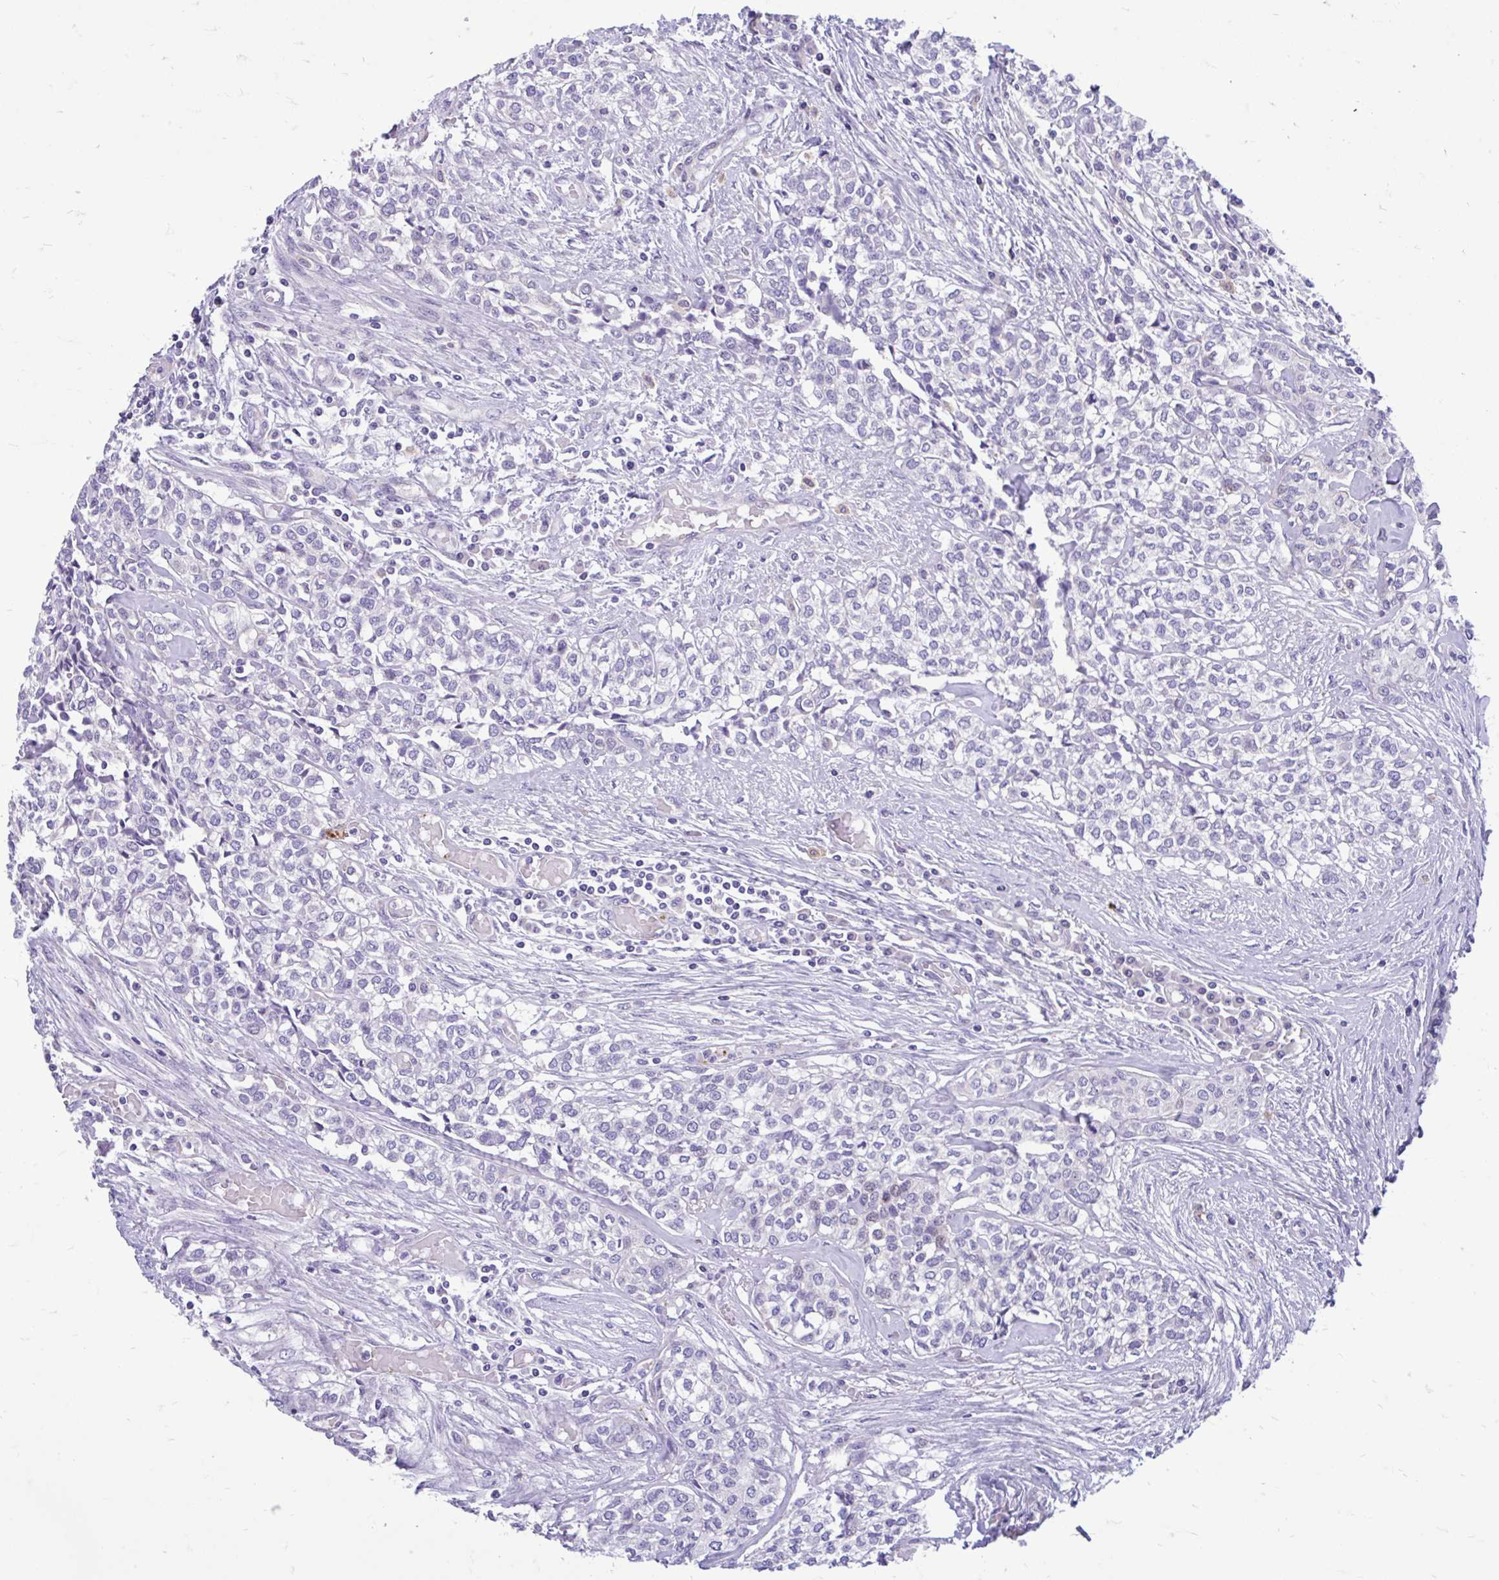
{"staining": {"intensity": "negative", "quantity": "none", "location": "none"}, "tissue": "head and neck cancer", "cell_type": "Tumor cells", "image_type": "cancer", "snomed": [{"axis": "morphology", "description": "Adenocarcinoma, NOS"}, {"axis": "topography", "description": "Head-Neck"}], "caption": "The photomicrograph reveals no significant expression in tumor cells of head and neck cancer (adenocarcinoma).", "gene": "ESPNL", "patient": {"sex": "male", "age": 81}}